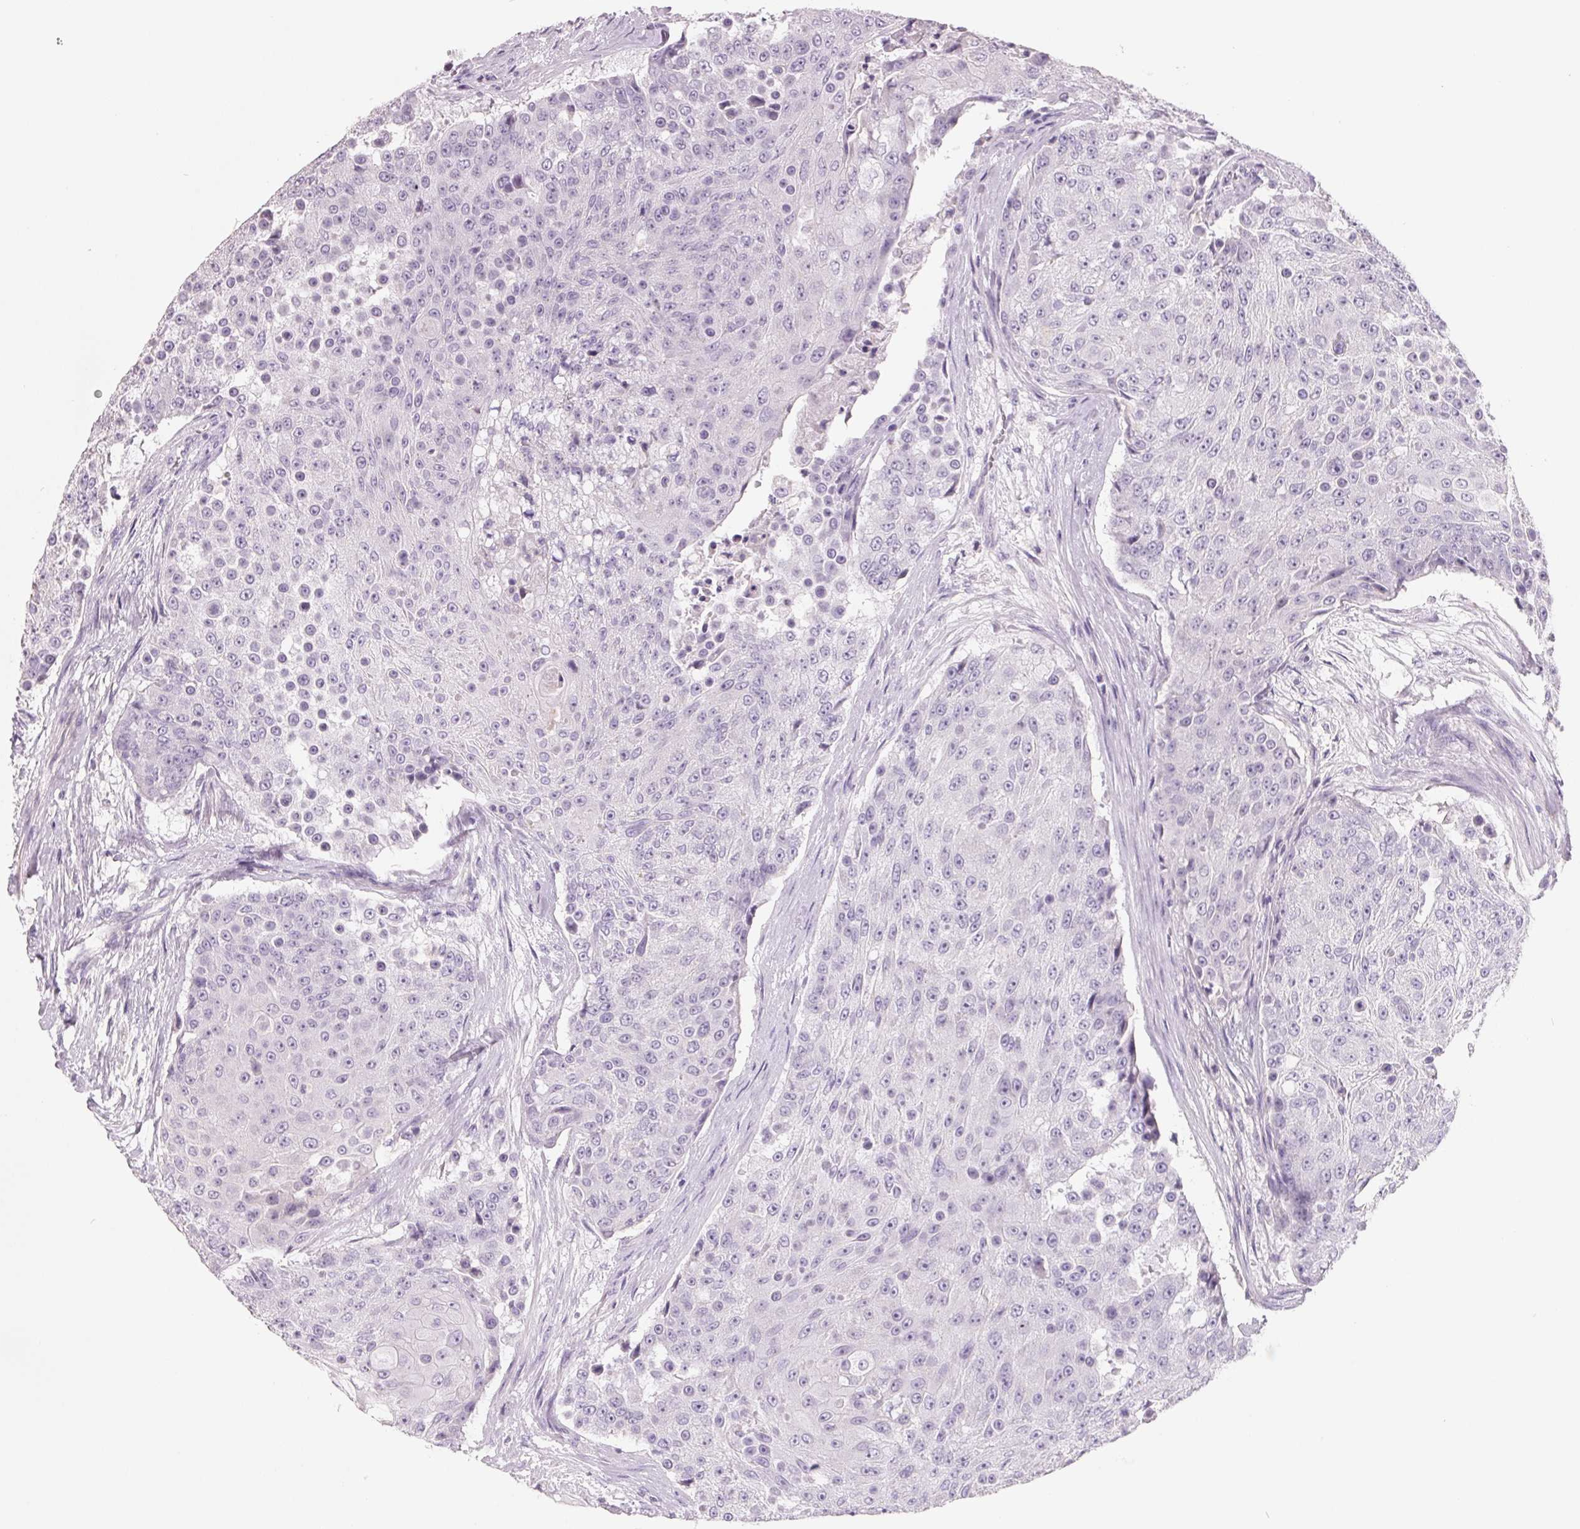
{"staining": {"intensity": "negative", "quantity": "none", "location": "none"}, "tissue": "urothelial cancer", "cell_type": "Tumor cells", "image_type": "cancer", "snomed": [{"axis": "morphology", "description": "Urothelial carcinoma, High grade"}, {"axis": "topography", "description": "Urinary bladder"}], "caption": "High magnification brightfield microscopy of urothelial cancer stained with DAB (3,3'-diaminobenzidine) (brown) and counterstained with hematoxylin (blue): tumor cells show no significant expression.", "gene": "FTCD", "patient": {"sex": "female", "age": 63}}